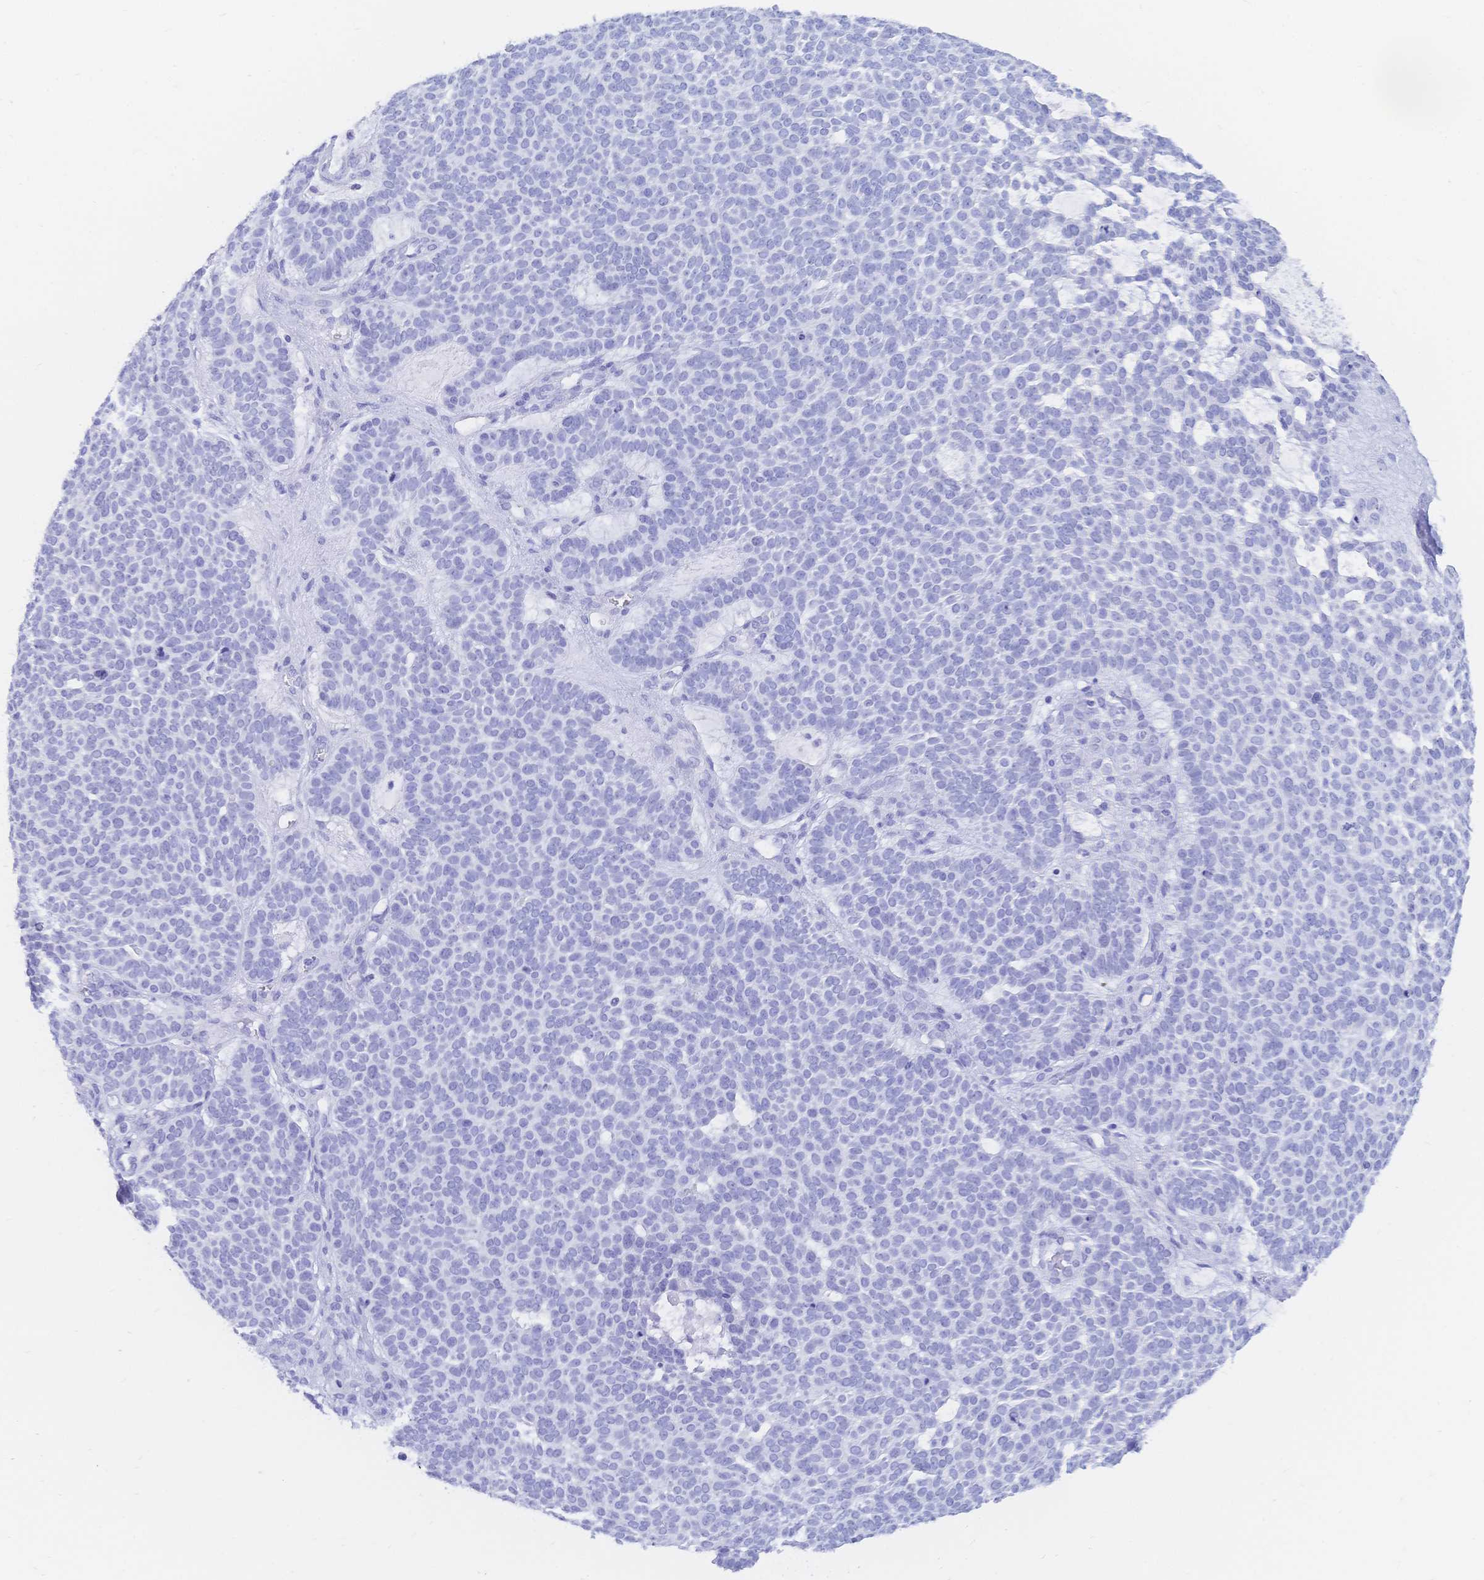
{"staining": {"intensity": "negative", "quantity": "none", "location": "none"}, "tissue": "skin cancer", "cell_type": "Tumor cells", "image_type": "cancer", "snomed": [{"axis": "morphology", "description": "Basal cell carcinoma"}, {"axis": "topography", "description": "Skin"}], "caption": "Basal cell carcinoma (skin) was stained to show a protein in brown. There is no significant positivity in tumor cells.", "gene": "MEP1B", "patient": {"sex": "female", "age": 82}}